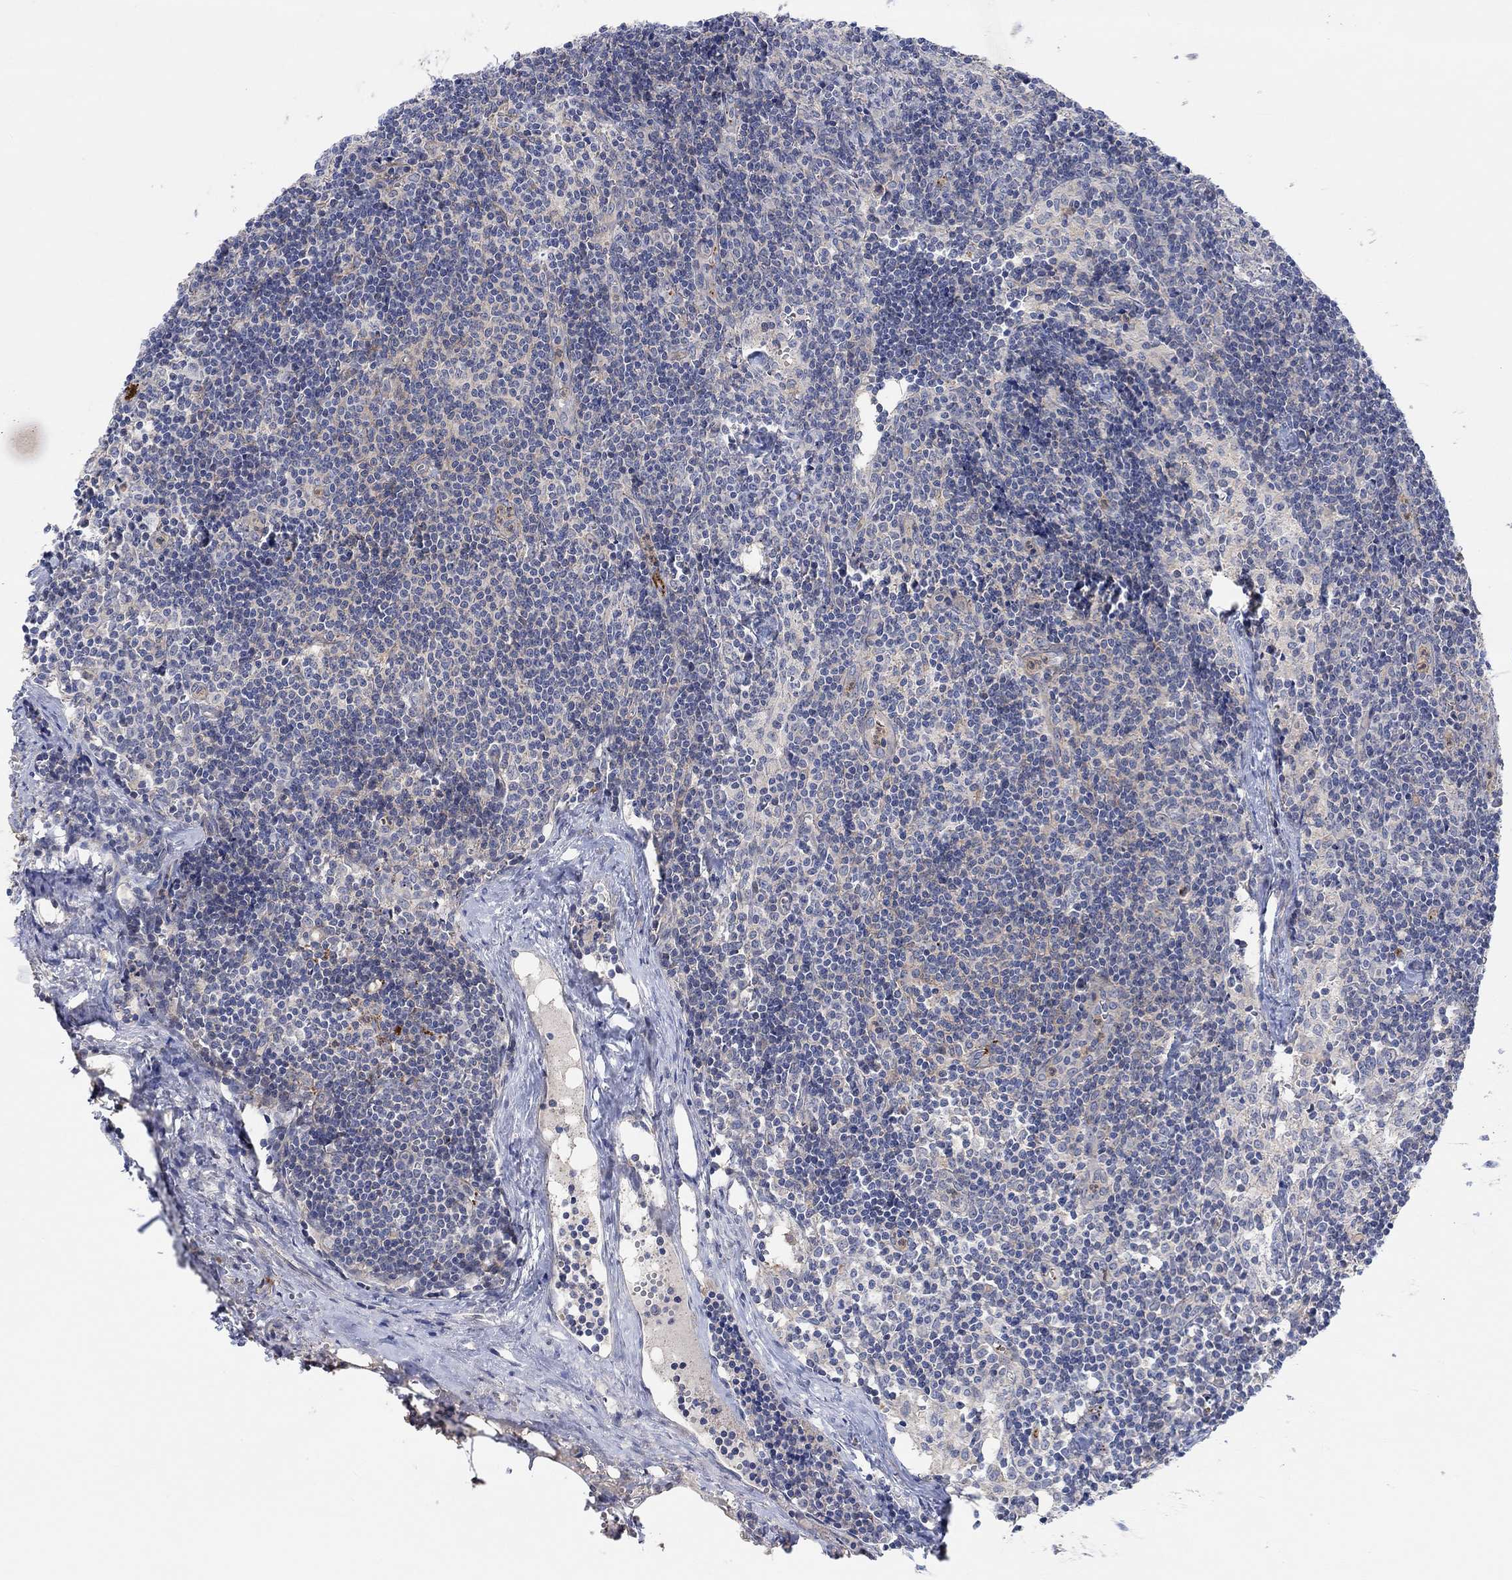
{"staining": {"intensity": "negative", "quantity": "none", "location": "none"}, "tissue": "lymph node", "cell_type": "Germinal center cells", "image_type": "normal", "snomed": [{"axis": "morphology", "description": "Normal tissue, NOS"}, {"axis": "topography", "description": "Lymph node"}], "caption": "DAB (3,3'-diaminobenzidine) immunohistochemical staining of unremarkable human lymph node demonstrates no significant positivity in germinal center cells. (Stains: DAB (3,3'-diaminobenzidine) immunohistochemistry with hematoxylin counter stain, Microscopy: brightfield microscopy at high magnification).", "gene": "PMFBP1", "patient": {"sex": "female", "age": 51}}